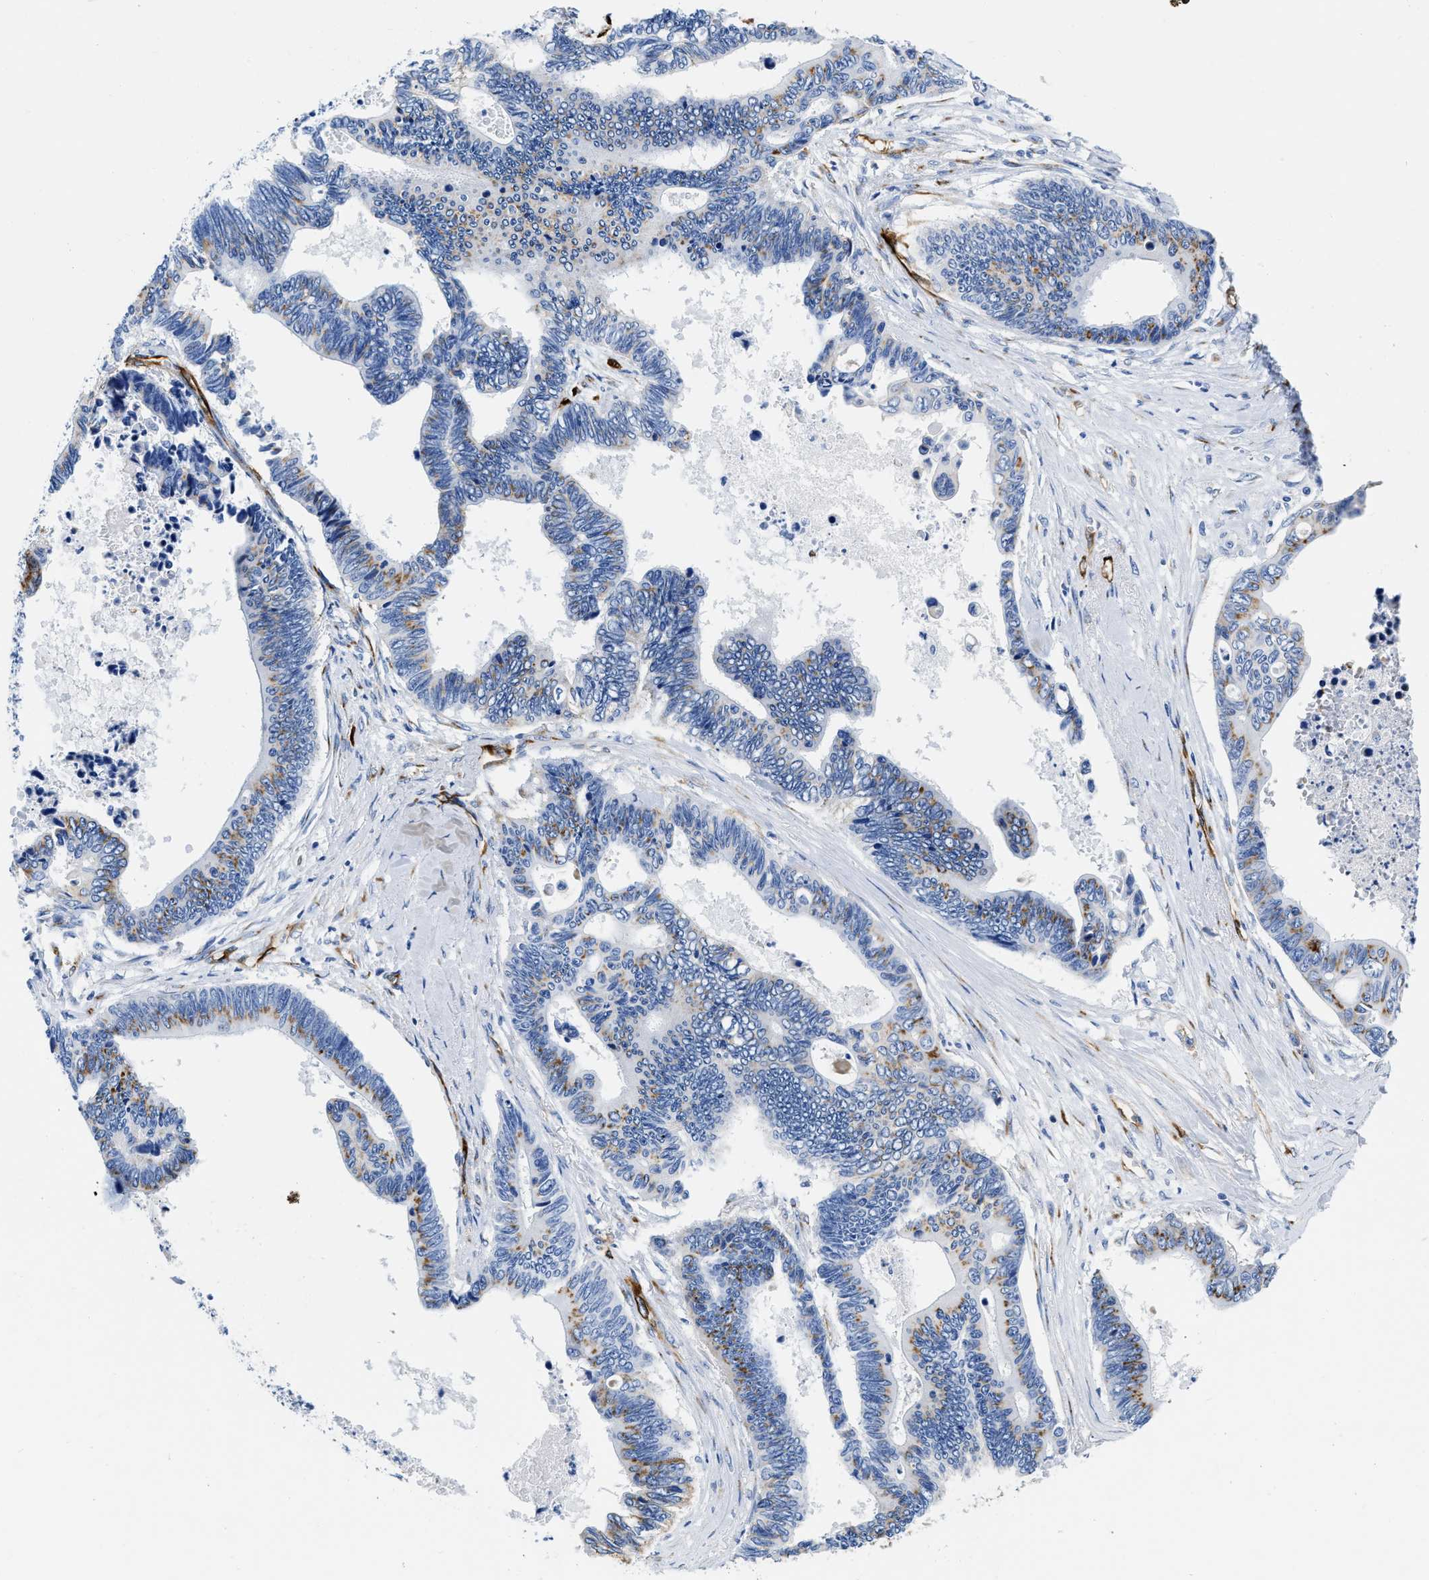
{"staining": {"intensity": "negative", "quantity": "none", "location": "none"}, "tissue": "pancreatic cancer", "cell_type": "Tumor cells", "image_type": "cancer", "snomed": [{"axis": "morphology", "description": "Adenocarcinoma, NOS"}, {"axis": "topography", "description": "Pancreas"}], "caption": "Image shows no significant protein positivity in tumor cells of pancreatic cancer (adenocarcinoma).", "gene": "TVP23B", "patient": {"sex": "female", "age": 70}}